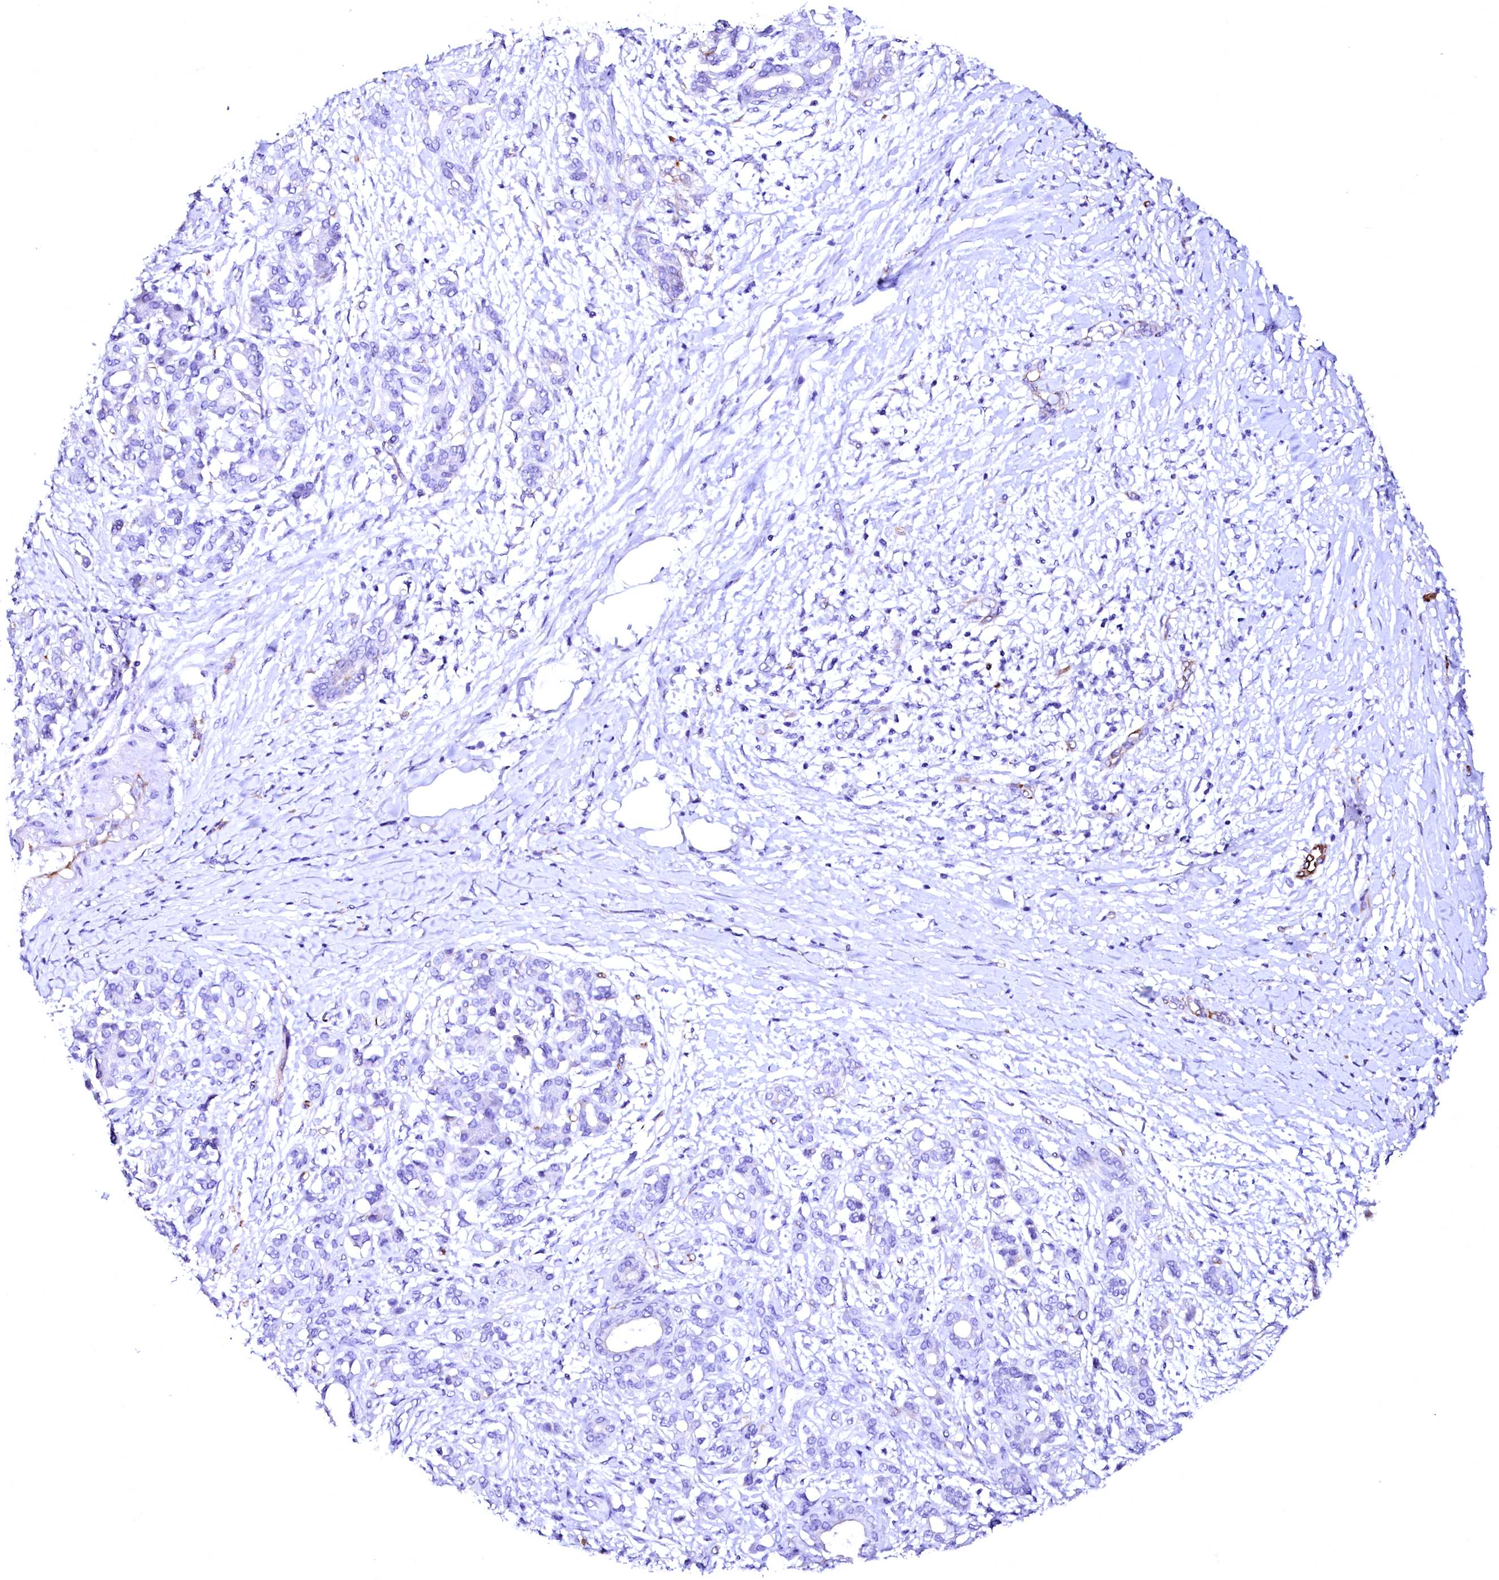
{"staining": {"intensity": "negative", "quantity": "none", "location": "none"}, "tissue": "pancreatic cancer", "cell_type": "Tumor cells", "image_type": "cancer", "snomed": [{"axis": "morphology", "description": "Adenocarcinoma, NOS"}, {"axis": "topography", "description": "Pancreas"}], "caption": "The image exhibits no staining of tumor cells in pancreatic adenocarcinoma. Brightfield microscopy of immunohistochemistry stained with DAB (3,3'-diaminobenzidine) (brown) and hematoxylin (blue), captured at high magnification.", "gene": "SFR1", "patient": {"sex": "female", "age": 55}}